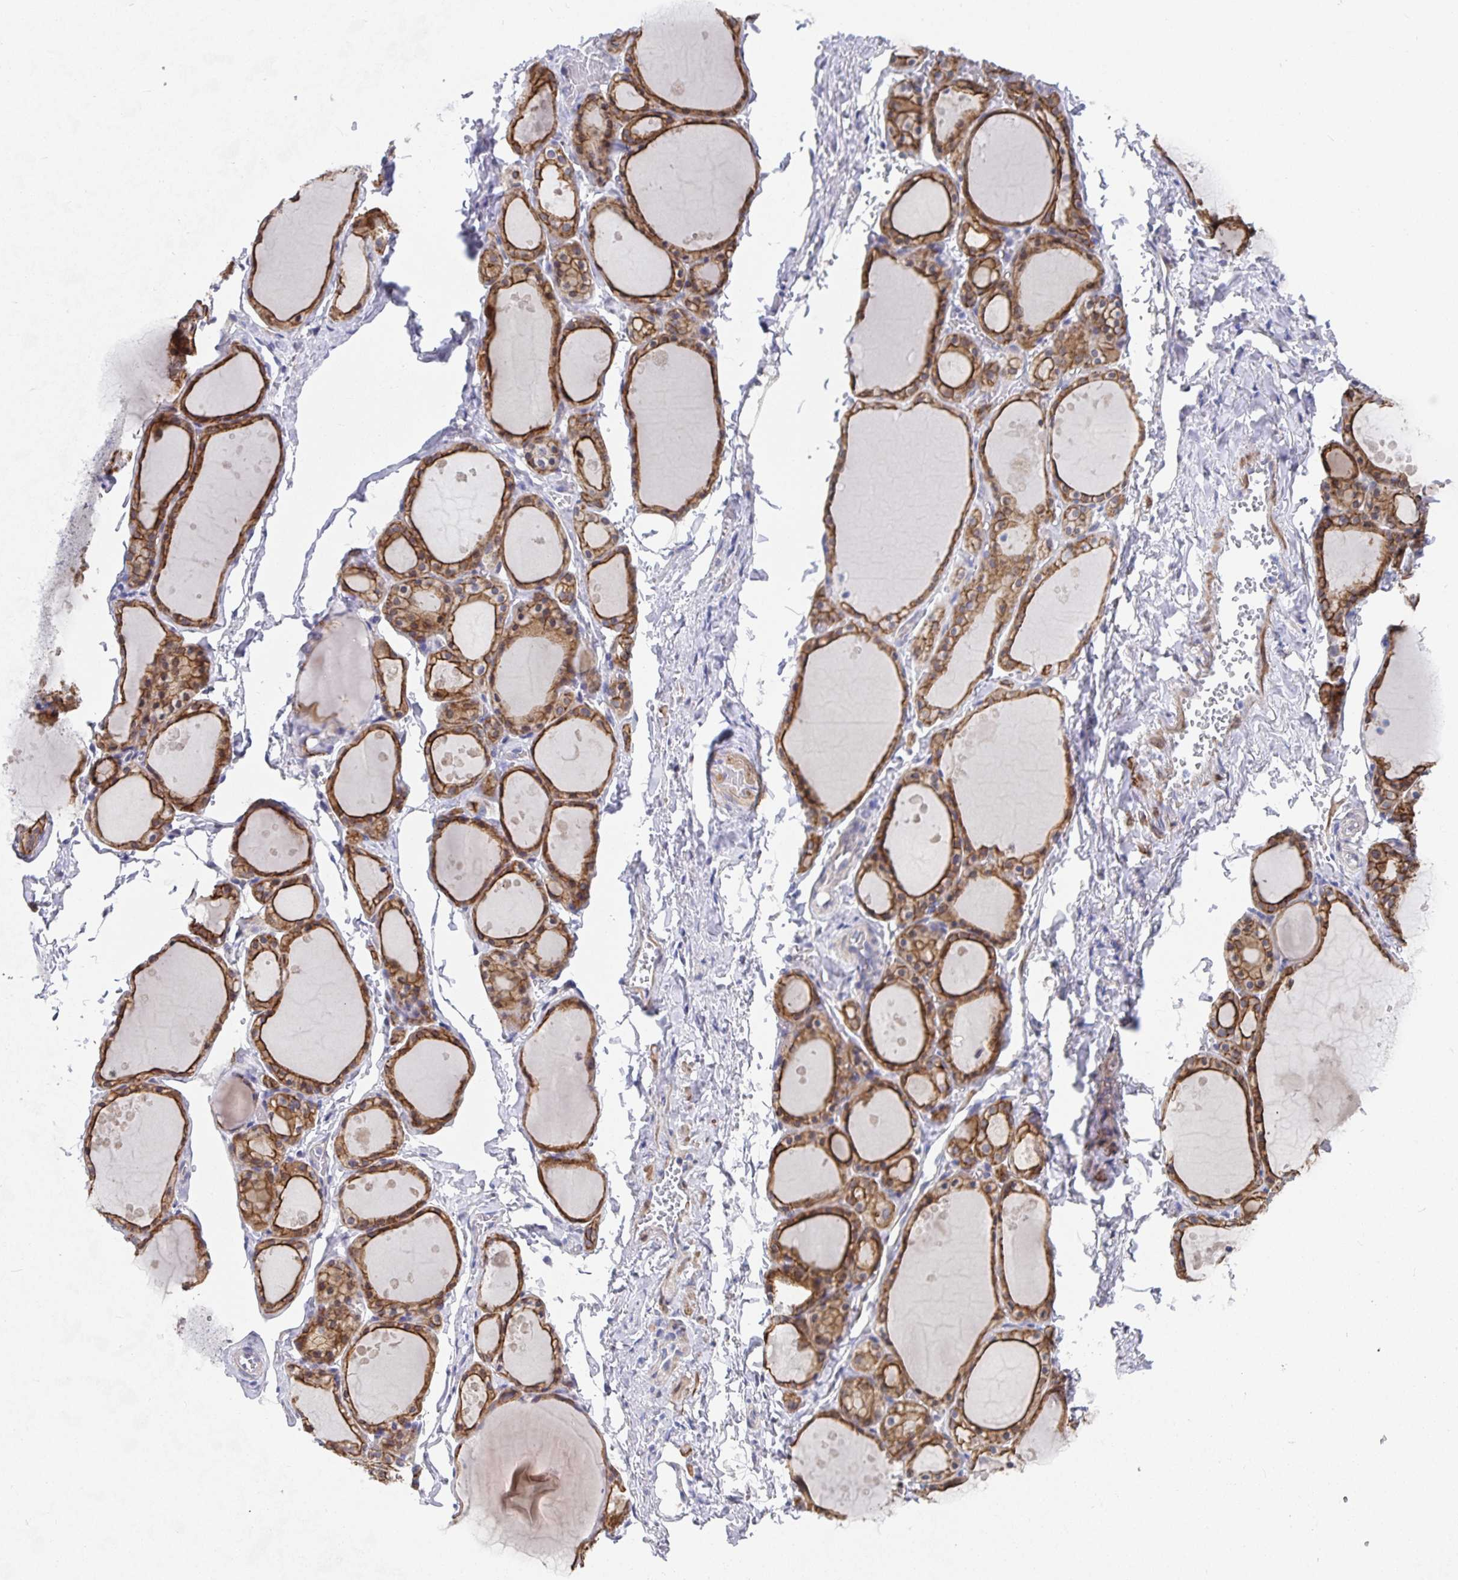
{"staining": {"intensity": "strong", "quantity": "25%-75%", "location": "cytoplasmic/membranous"}, "tissue": "thyroid gland", "cell_type": "Glandular cells", "image_type": "normal", "snomed": [{"axis": "morphology", "description": "Normal tissue, NOS"}, {"axis": "topography", "description": "Thyroid gland"}], "caption": "IHC of benign thyroid gland demonstrates high levels of strong cytoplasmic/membranous positivity in about 25%-75% of glandular cells. The protein is stained brown, and the nuclei are stained in blue (DAB (3,3'-diaminobenzidine) IHC with brightfield microscopy, high magnification).", "gene": "ZIK1", "patient": {"sex": "male", "age": 68}}